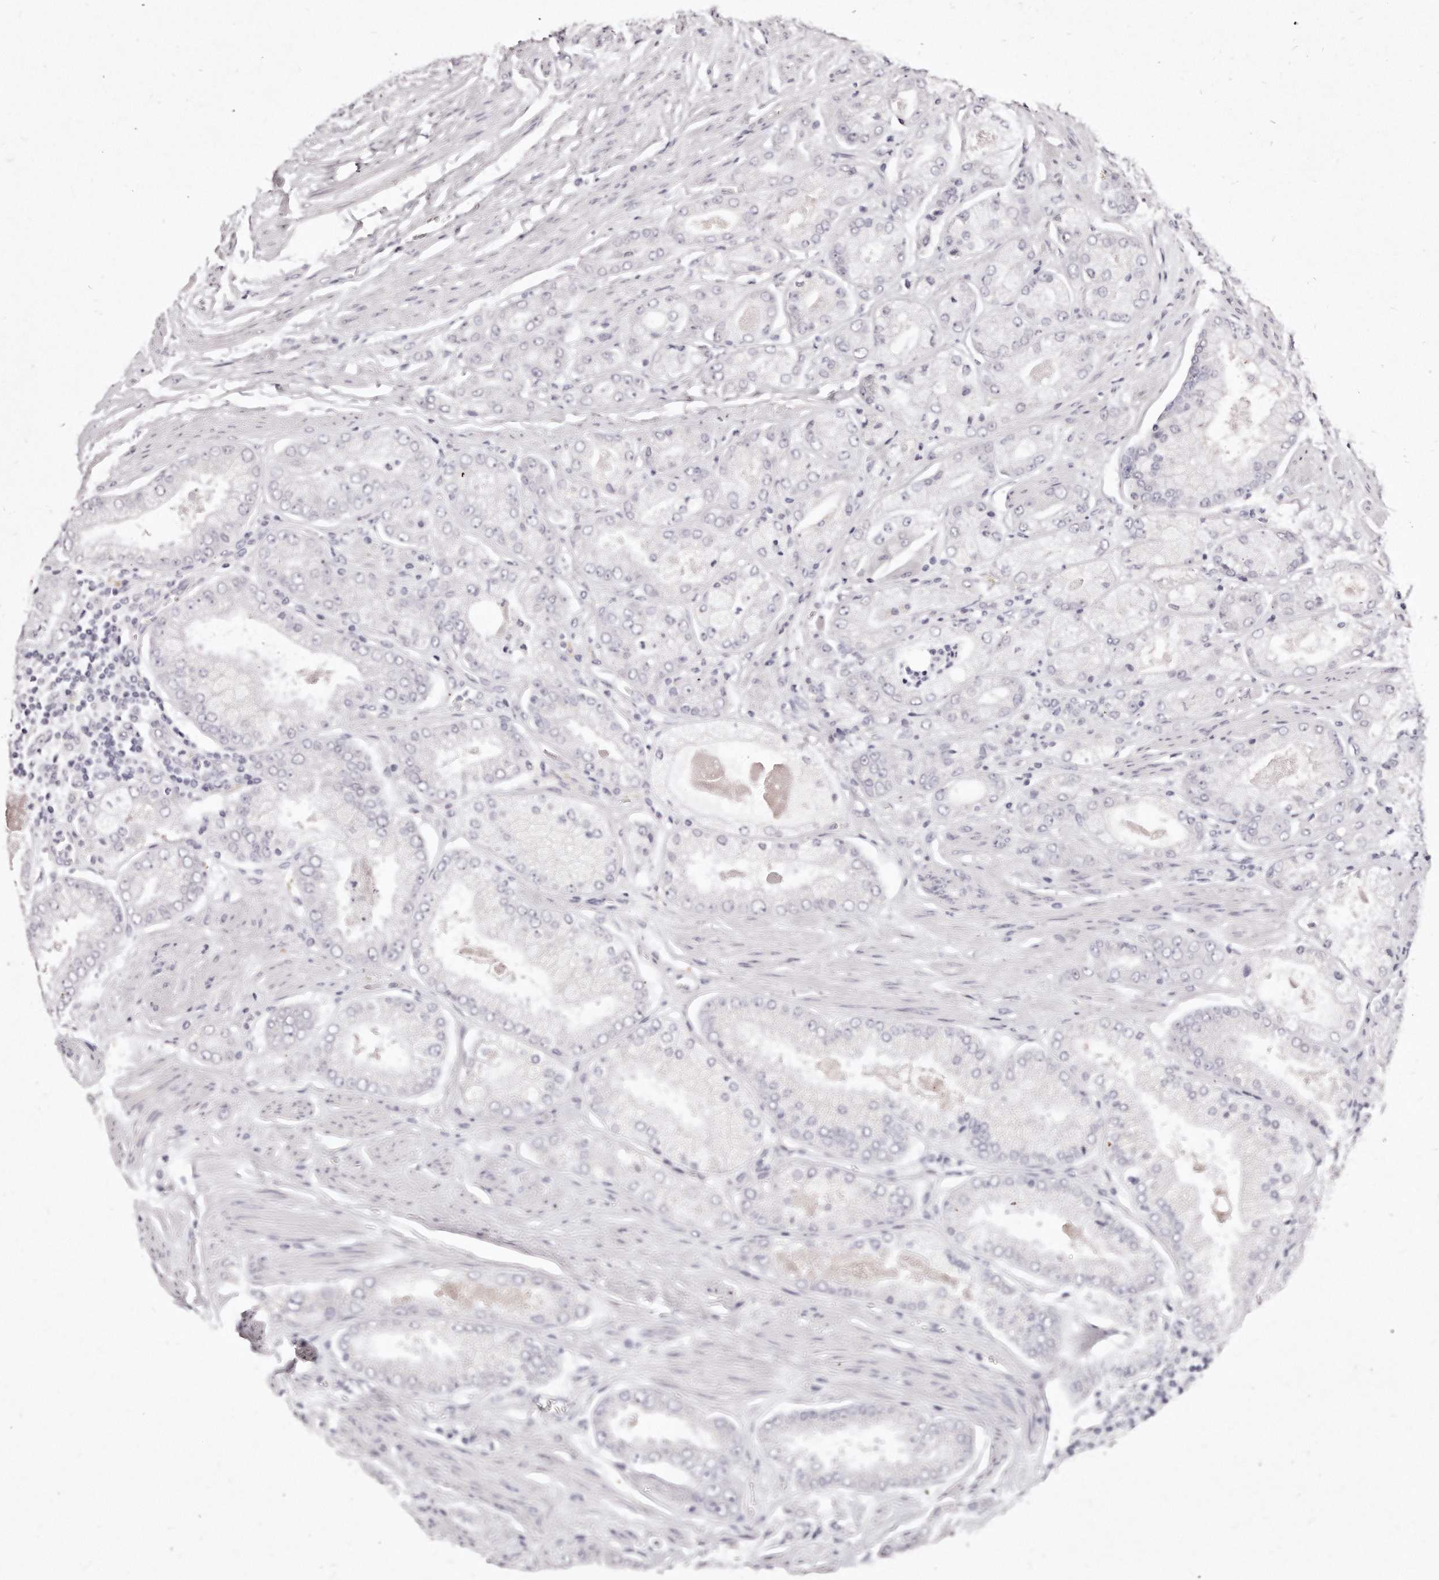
{"staining": {"intensity": "negative", "quantity": "none", "location": "none"}, "tissue": "prostate cancer", "cell_type": "Tumor cells", "image_type": "cancer", "snomed": [{"axis": "morphology", "description": "Adenocarcinoma, High grade"}, {"axis": "topography", "description": "Prostate"}], "caption": "Tumor cells are negative for protein expression in human adenocarcinoma (high-grade) (prostate).", "gene": "GDA", "patient": {"sex": "male", "age": 58}}